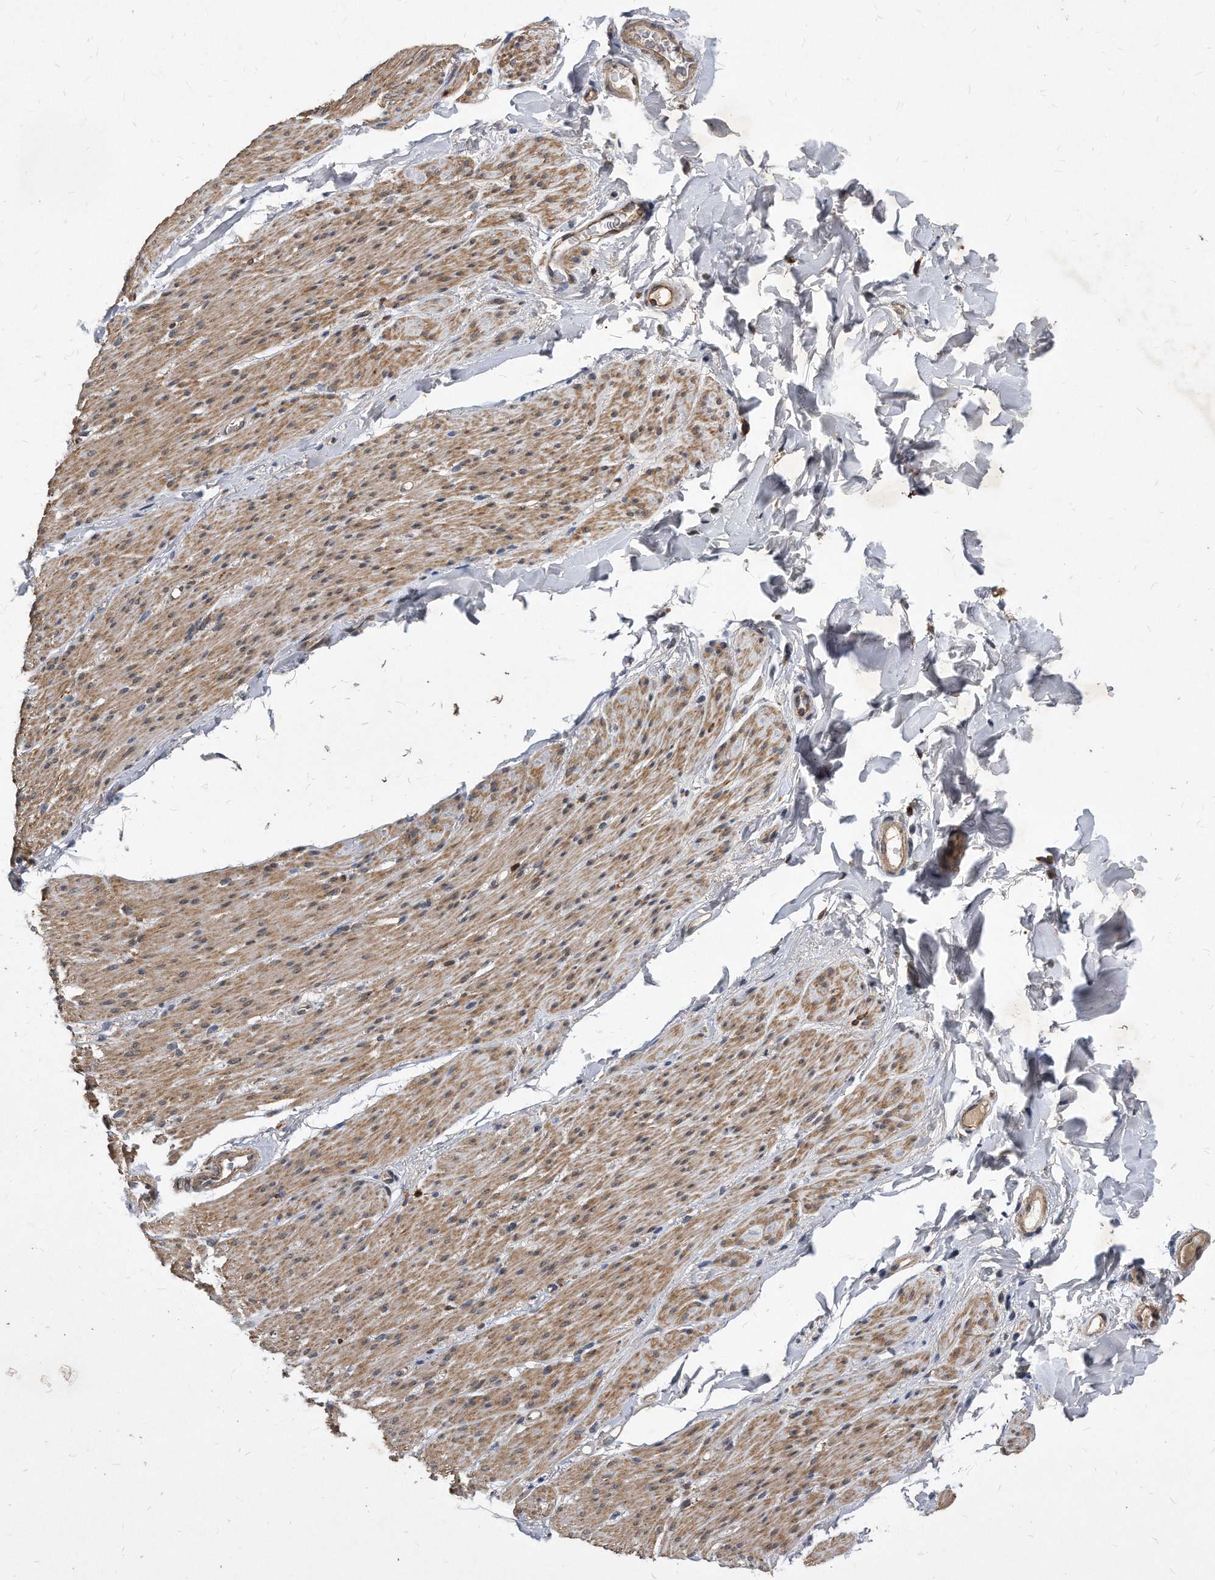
{"staining": {"intensity": "moderate", "quantity": ">75%", "location": "cytoplasmic/membranous"}, "tissue": "smooth muscle", "cell_type": "Smooth muscle cells", "image_type": "normal", "snomed": [{"axis": "morphology", "description": "Normal tissue, NOS"}, {"axis": "topography", "description": "Colon"}, {"axis": "topography", "description": "Peripheral nerve tissue"}], "caption": "Smooth muscle stained for a protein (brown) displays moderate cytoplasmic/membranous positive positivity in approximately >75% of smooth muscle cells.", "gene": "SOBP", "patient": {"sex": "female", "age": 61}}